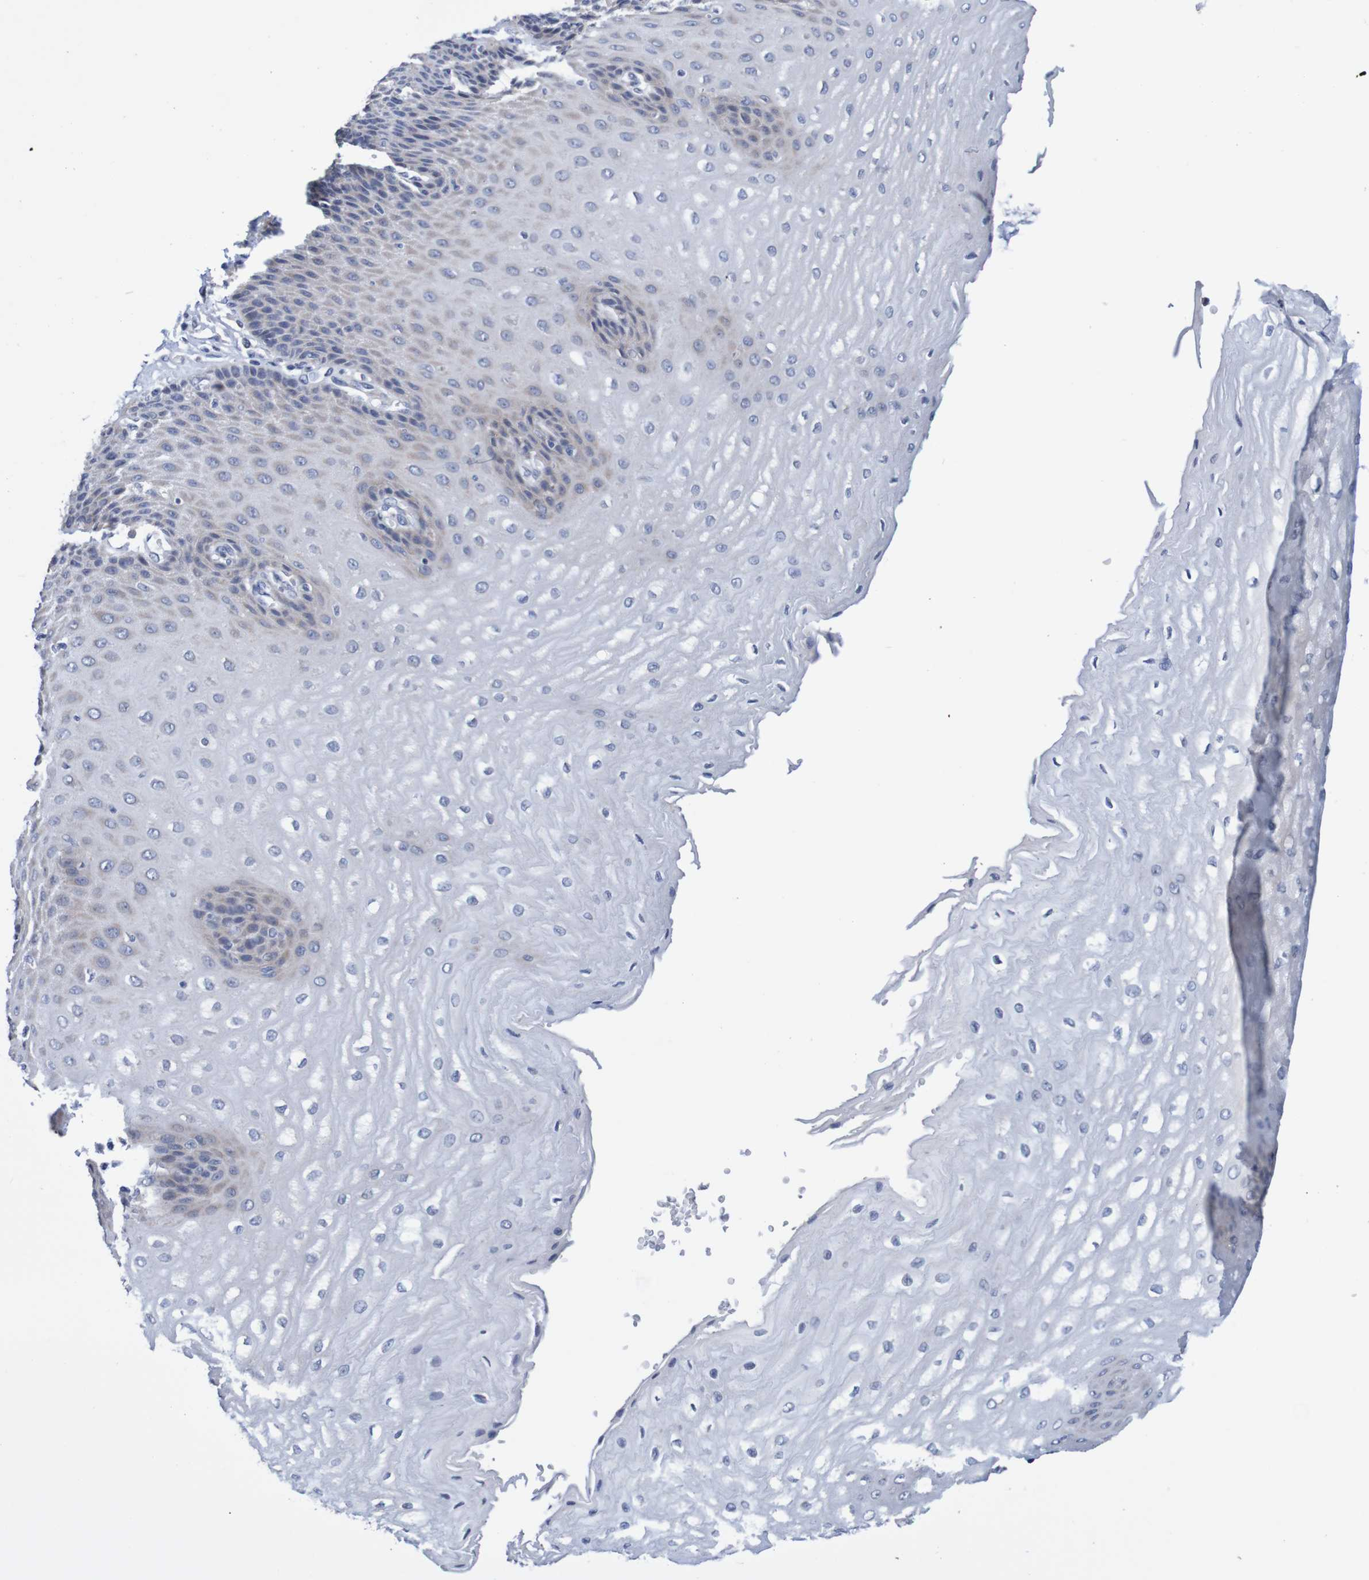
{"staining": {"intensity": "weak", "quantity": "25%-75%", "location": "cytoplasmic/membranous"}, "tissue": "esophagus", "cell_type": "Squamous epithelial cells", "image_type": "normal", "snomed": [{"axis": "morphology", "description": "Normal tissue, NOS"}, {"axis": "topography", "description": "Esophagus"}], "caption": "Immunohistochemistry image of normal human esophagus stained for a protein (brown), which displays low levels of weak cytoplasmic/membranous staining in about 25%-75% of squamous epithelial cells.", "gene": "FIBP", "patient": {"sex": "male", "age": 54}}